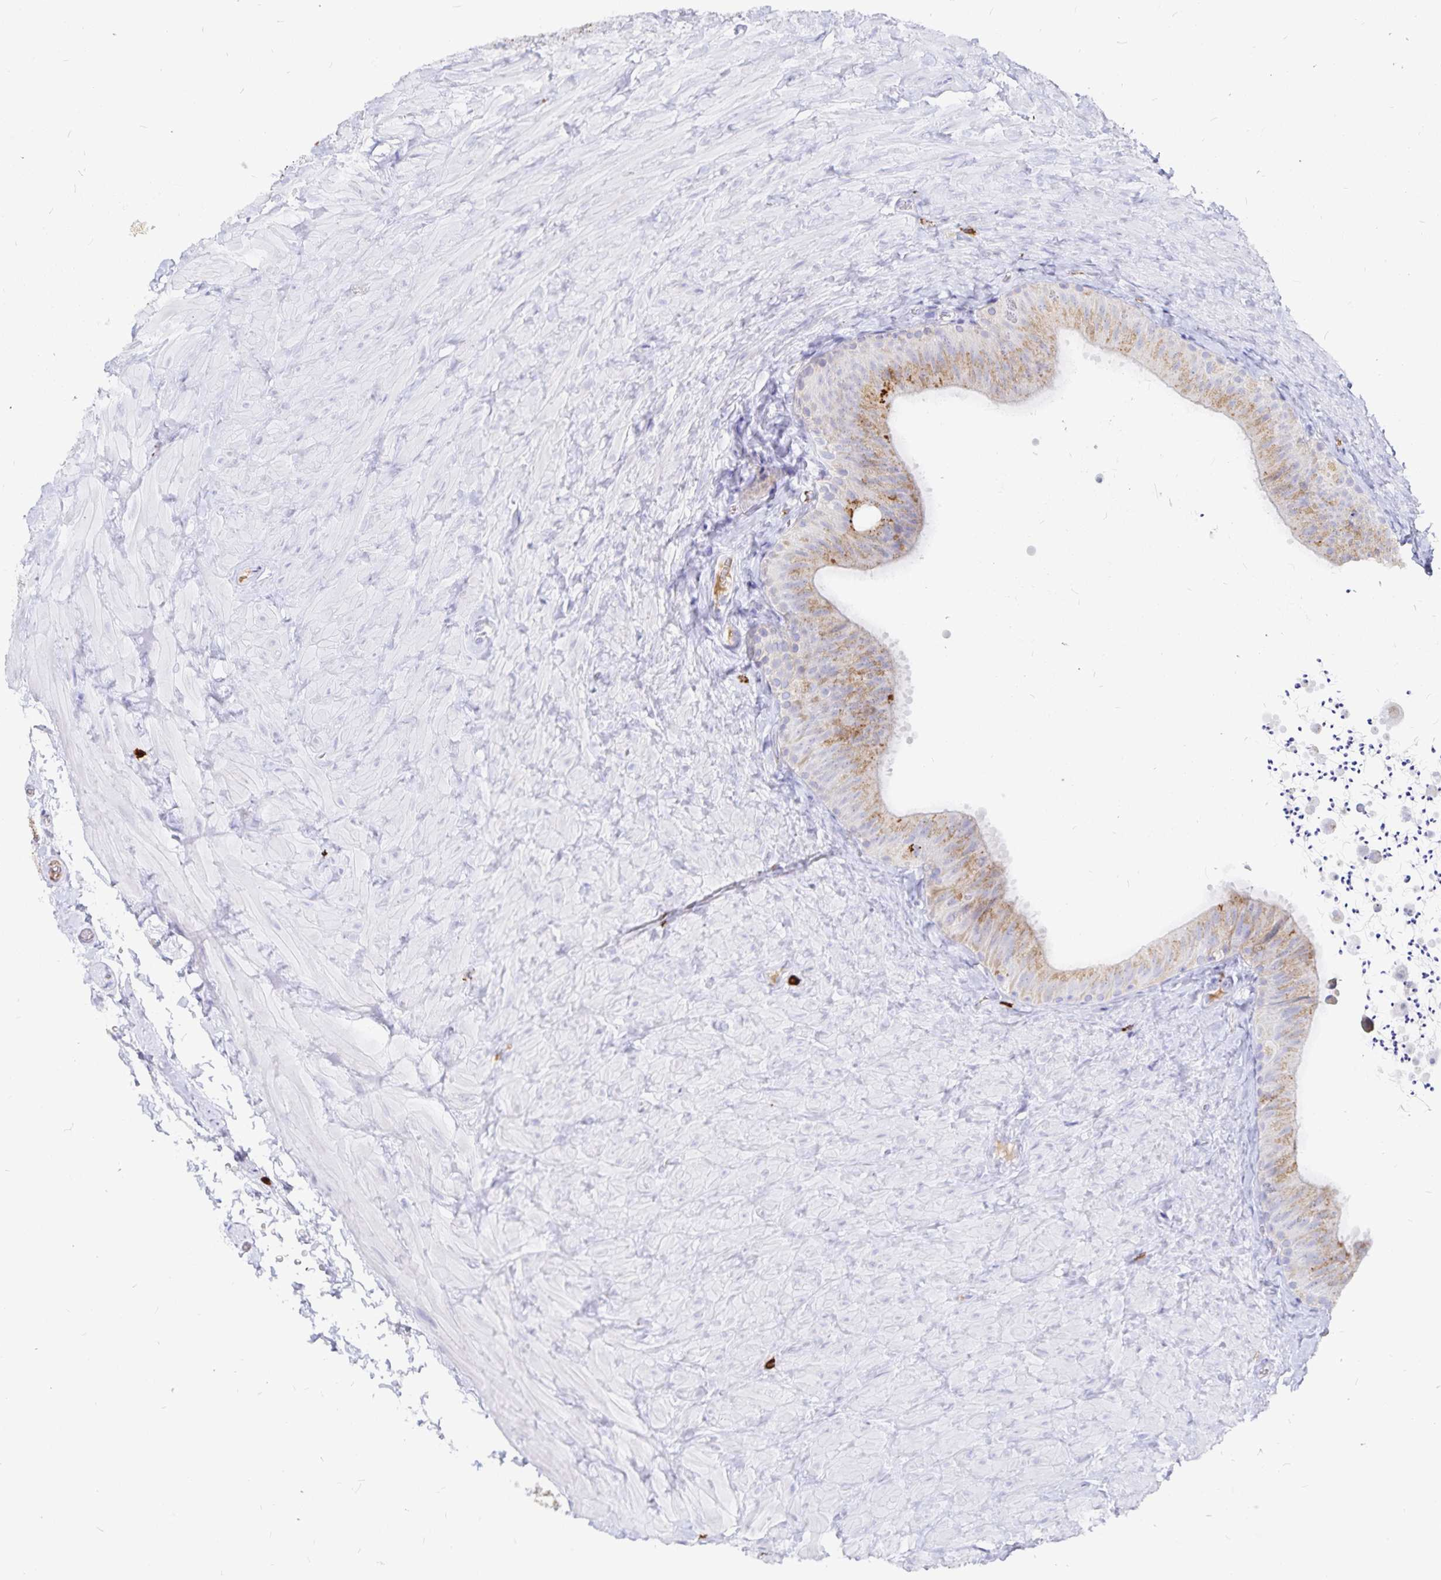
{"staining": {"intensity": "moderate", "quantity": ">75%", "location": "cytoplasmic/membranous"}, "tissue": "epididymis", "cell_type": "Glandular cells", "image_type": "normal", "snomed": [{"axis": "morphology", "description": "Normal tissue, NOS"}, {"axis": "topography", "description": "Epididymis, spermatic cord, NOS"}, {"axis": "topography", "description": "Epididymis"}], "caption": "Moderate cytoplasmic/membranous protein positivity is seen in about >75% of glandular cells in epididymis. (Brightfield microscopy of DAB IHC at high magnification).", "gene": "PKHD1", "patient": {"sex": "male", "age": 31}}